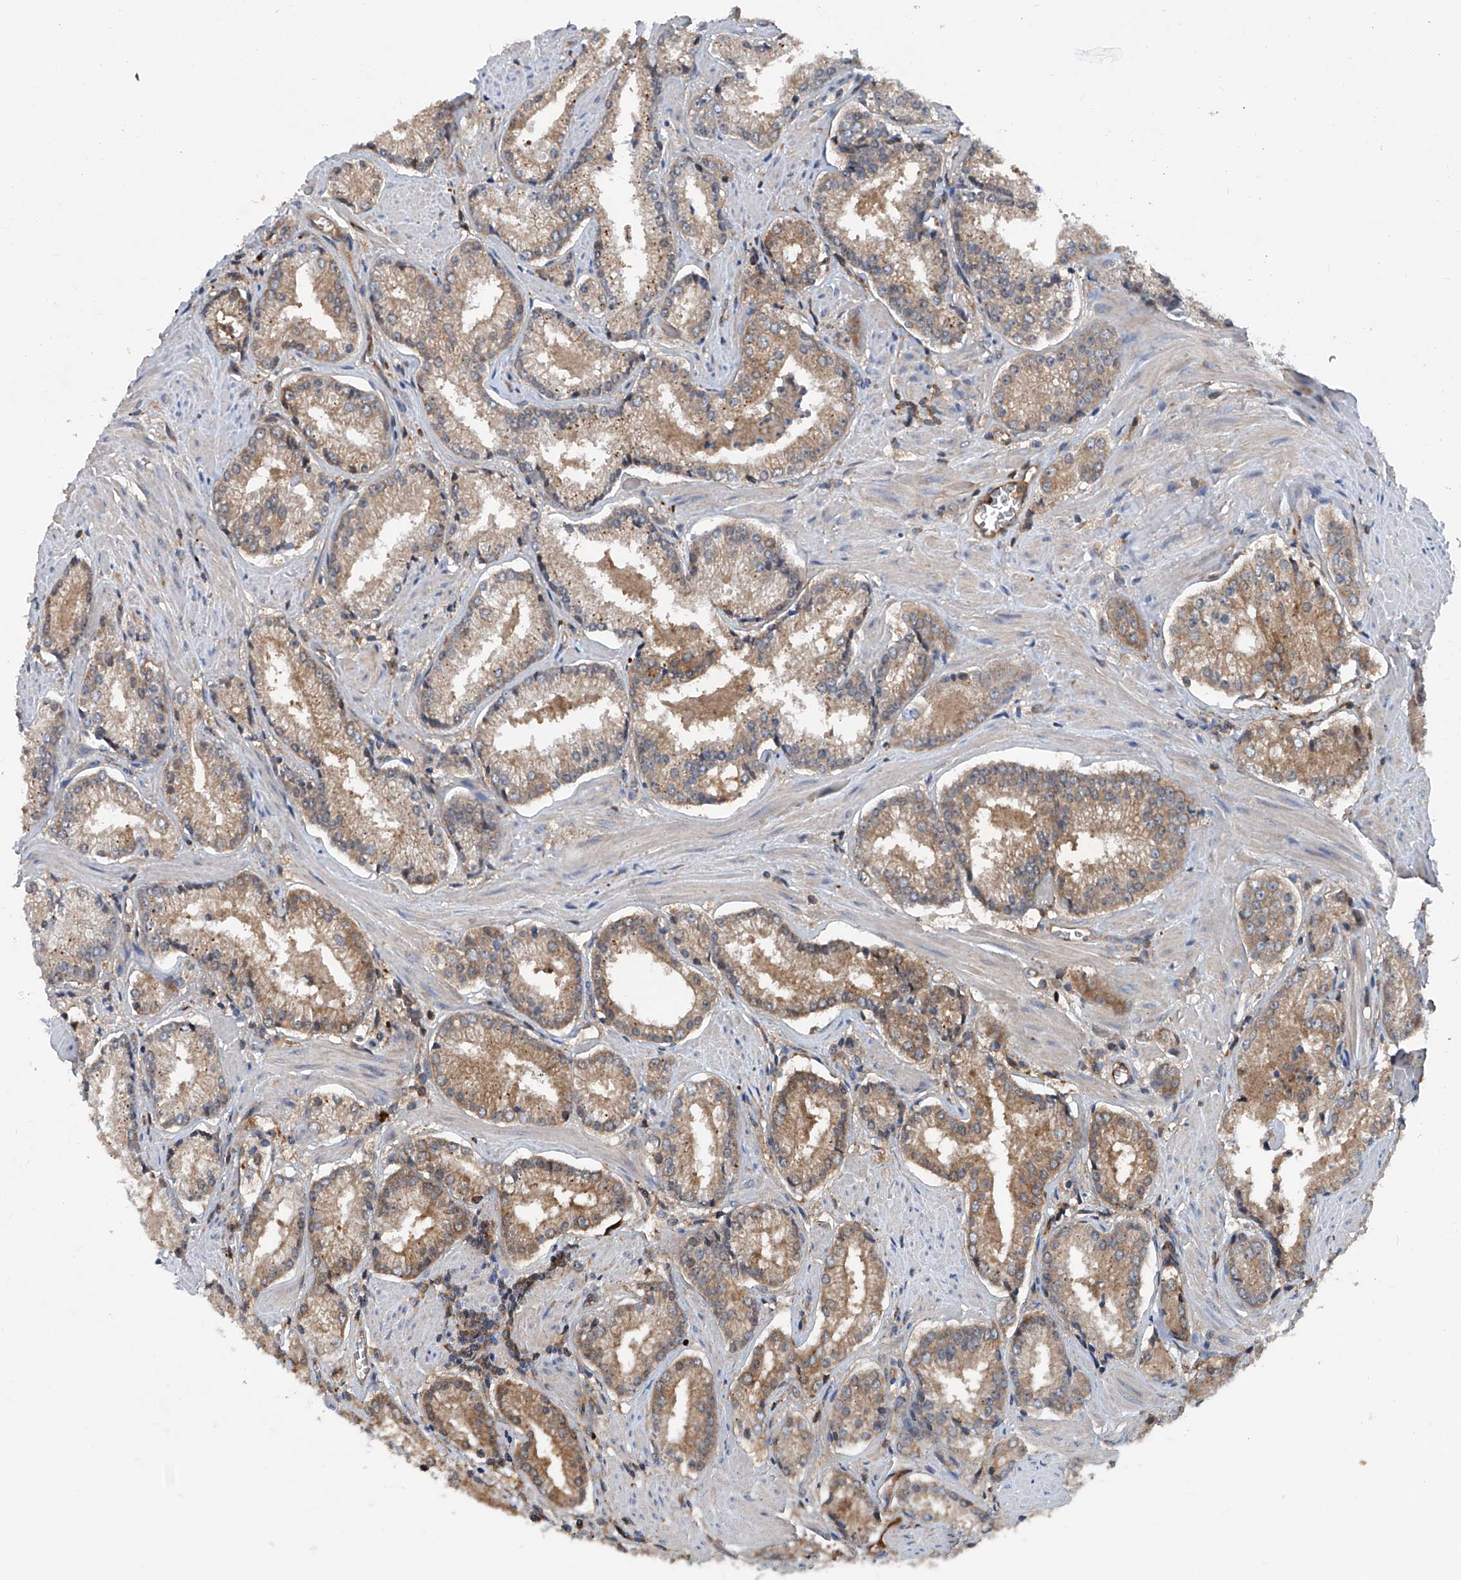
{"staining": {"intensity": "moderate", "quantity": "25%-75%", "location": "cytoplasmic/membranous"}, "tissue": "prostate cancer", "cell_type": "Tumor cells", "image_type": "cancer", "snomed": [{"axis": "morphology", "description": "Adenocarcinoma, Low grade"}, {"axis": "topography", "description": "Prostate"}], "caption": "There is medium levels of moderate cytoplasmic/membranous staining in tumor cells of adenocarcinoma (low-grade) (prostate), as demonstrated by immunohistochemical staining (brown color).", "gene": "ASCC3", "patient": {"sex": "male", "age": 54}}